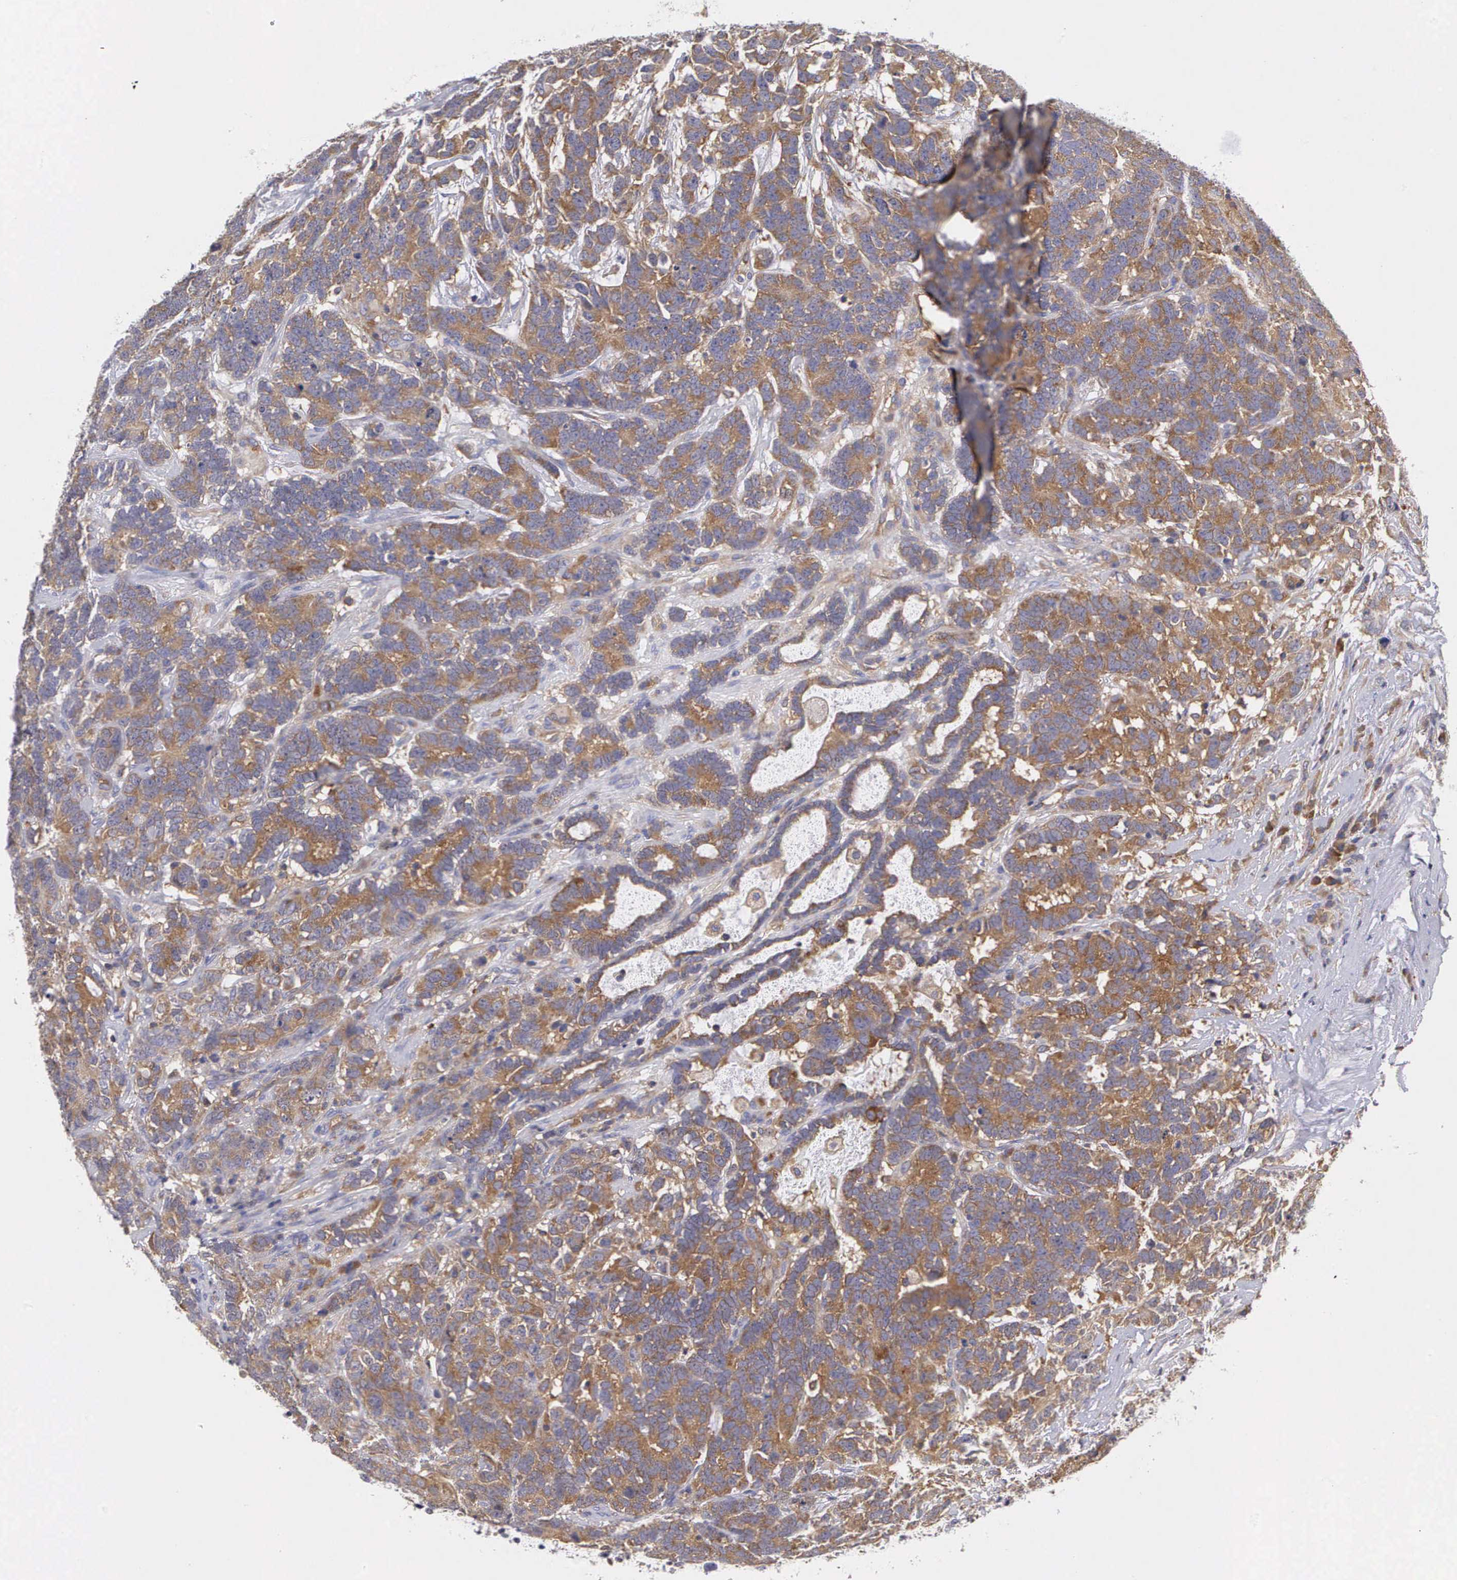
{"staining": {"intensity": "weak", "quantity": ">75%", "location": "cytoplasmic/membranous"}, "tissue": "testis cancer", "cell_type": "Tumor cells", "image_type": "cancer", "snomed": [{"axis": "morphology", "description": "Carcinoma, Embryonal, NOS"}, {"axis": "topography", "description": "Testis"}], "caption": "The micrograph shows a brown stain indicating the presence of a protein in the cytoplasmic/membranous of tumor cells in testis cancer.", "gene": "GRIPAP1", "patient": {"sex": "male", "age": 26}}